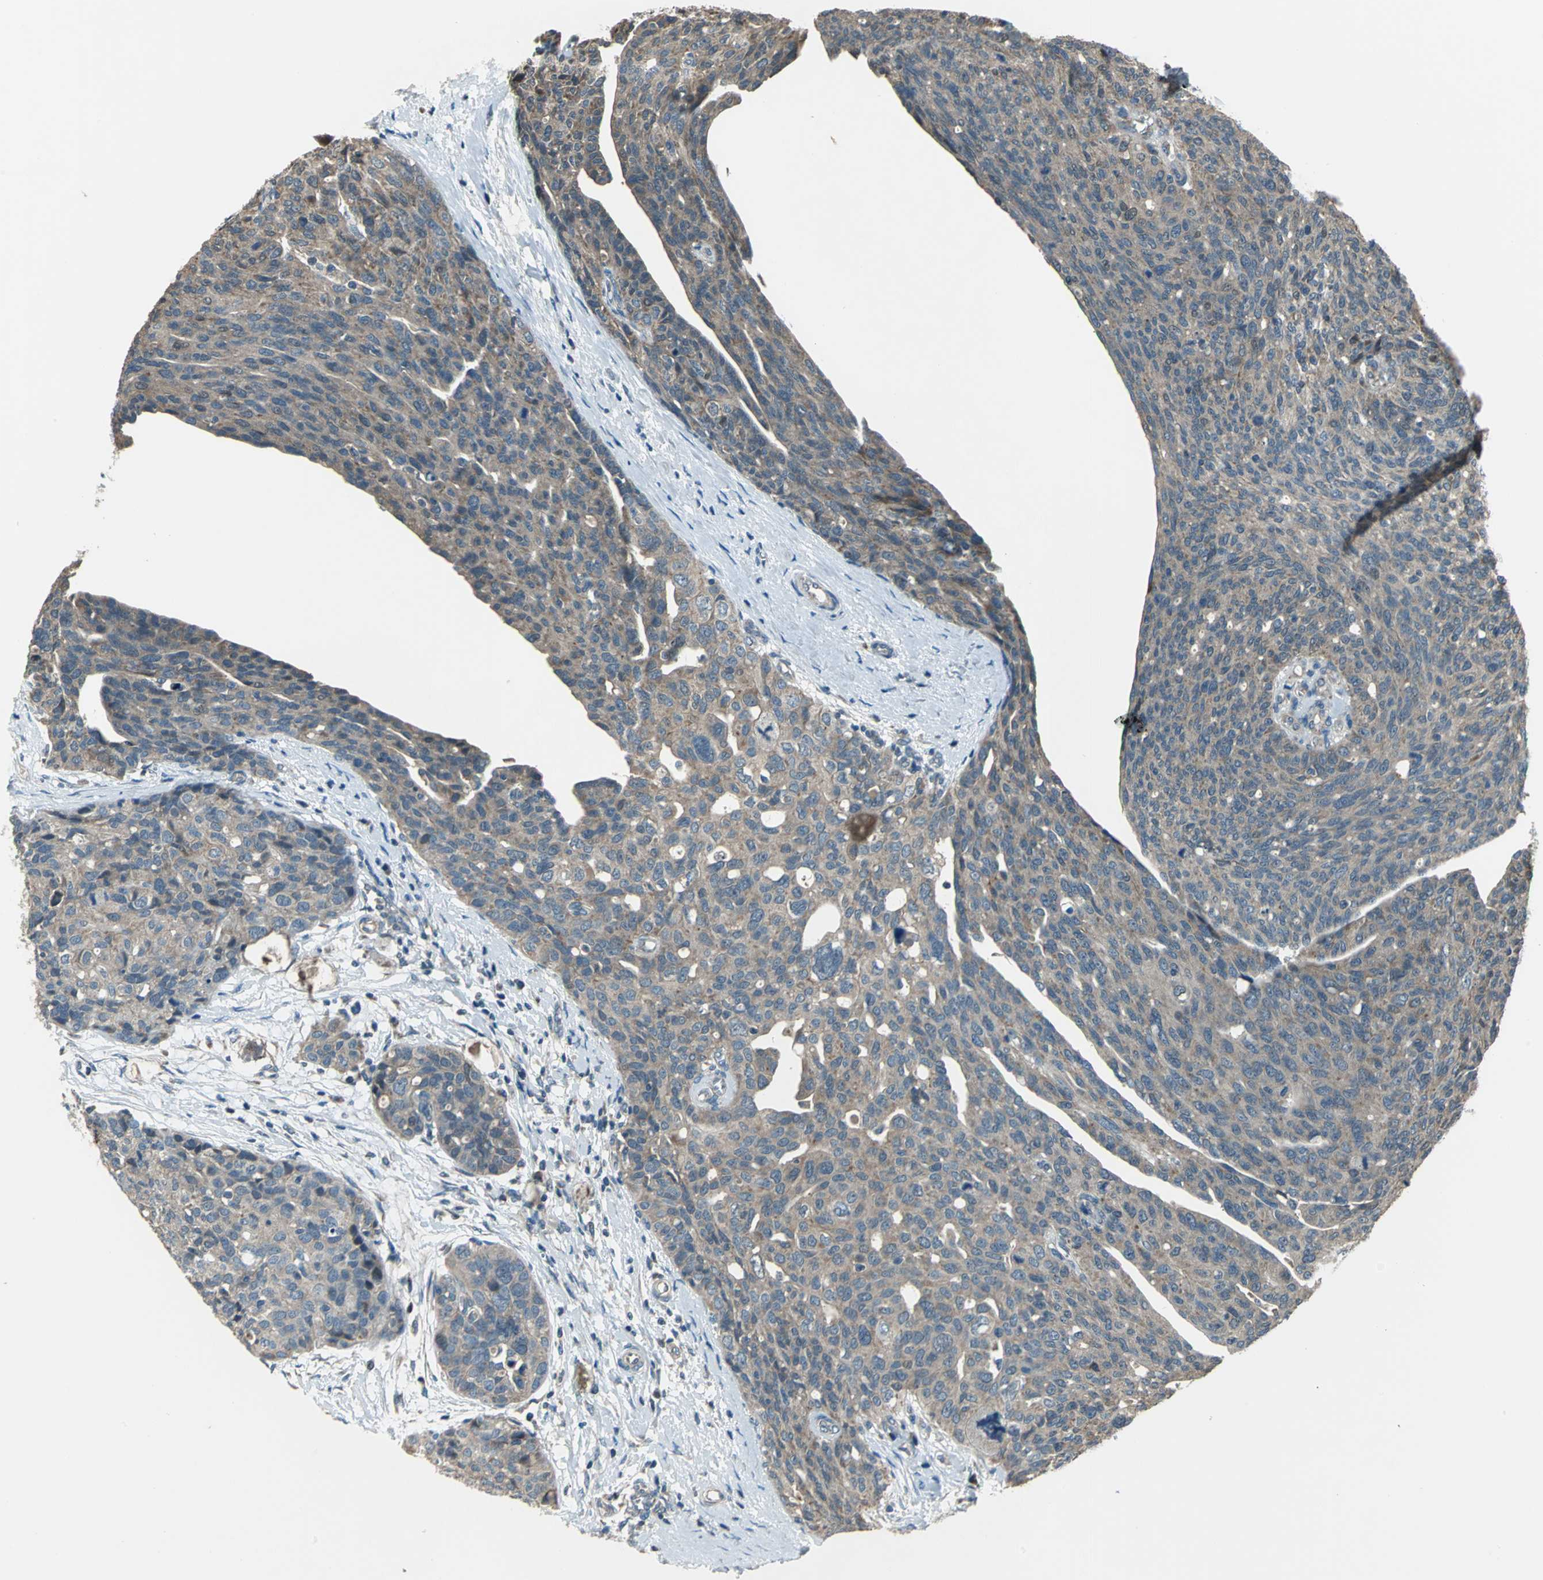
{"staining": {"intensity": "weak", "quantity": ">75%", "location": "cytoplasmic/membranous"}, "tissue": "ovarian cancer", "cell_type": "Tumor cells", "image_type": "cancer", "snomed": [{"axis": "morphology", "description": "Carcinoma, endometroid"}, {"axis": "topography", "description": "Ovary"}], "caption": "This image demonstrates IHC staining of human endometroid carcinoma (ovarian), with low weak cytoplasmic/membranous staining in about >75% of tumor cells.", "gene": "TRAK1", "patient": {"sex": "female", "age": 60}}